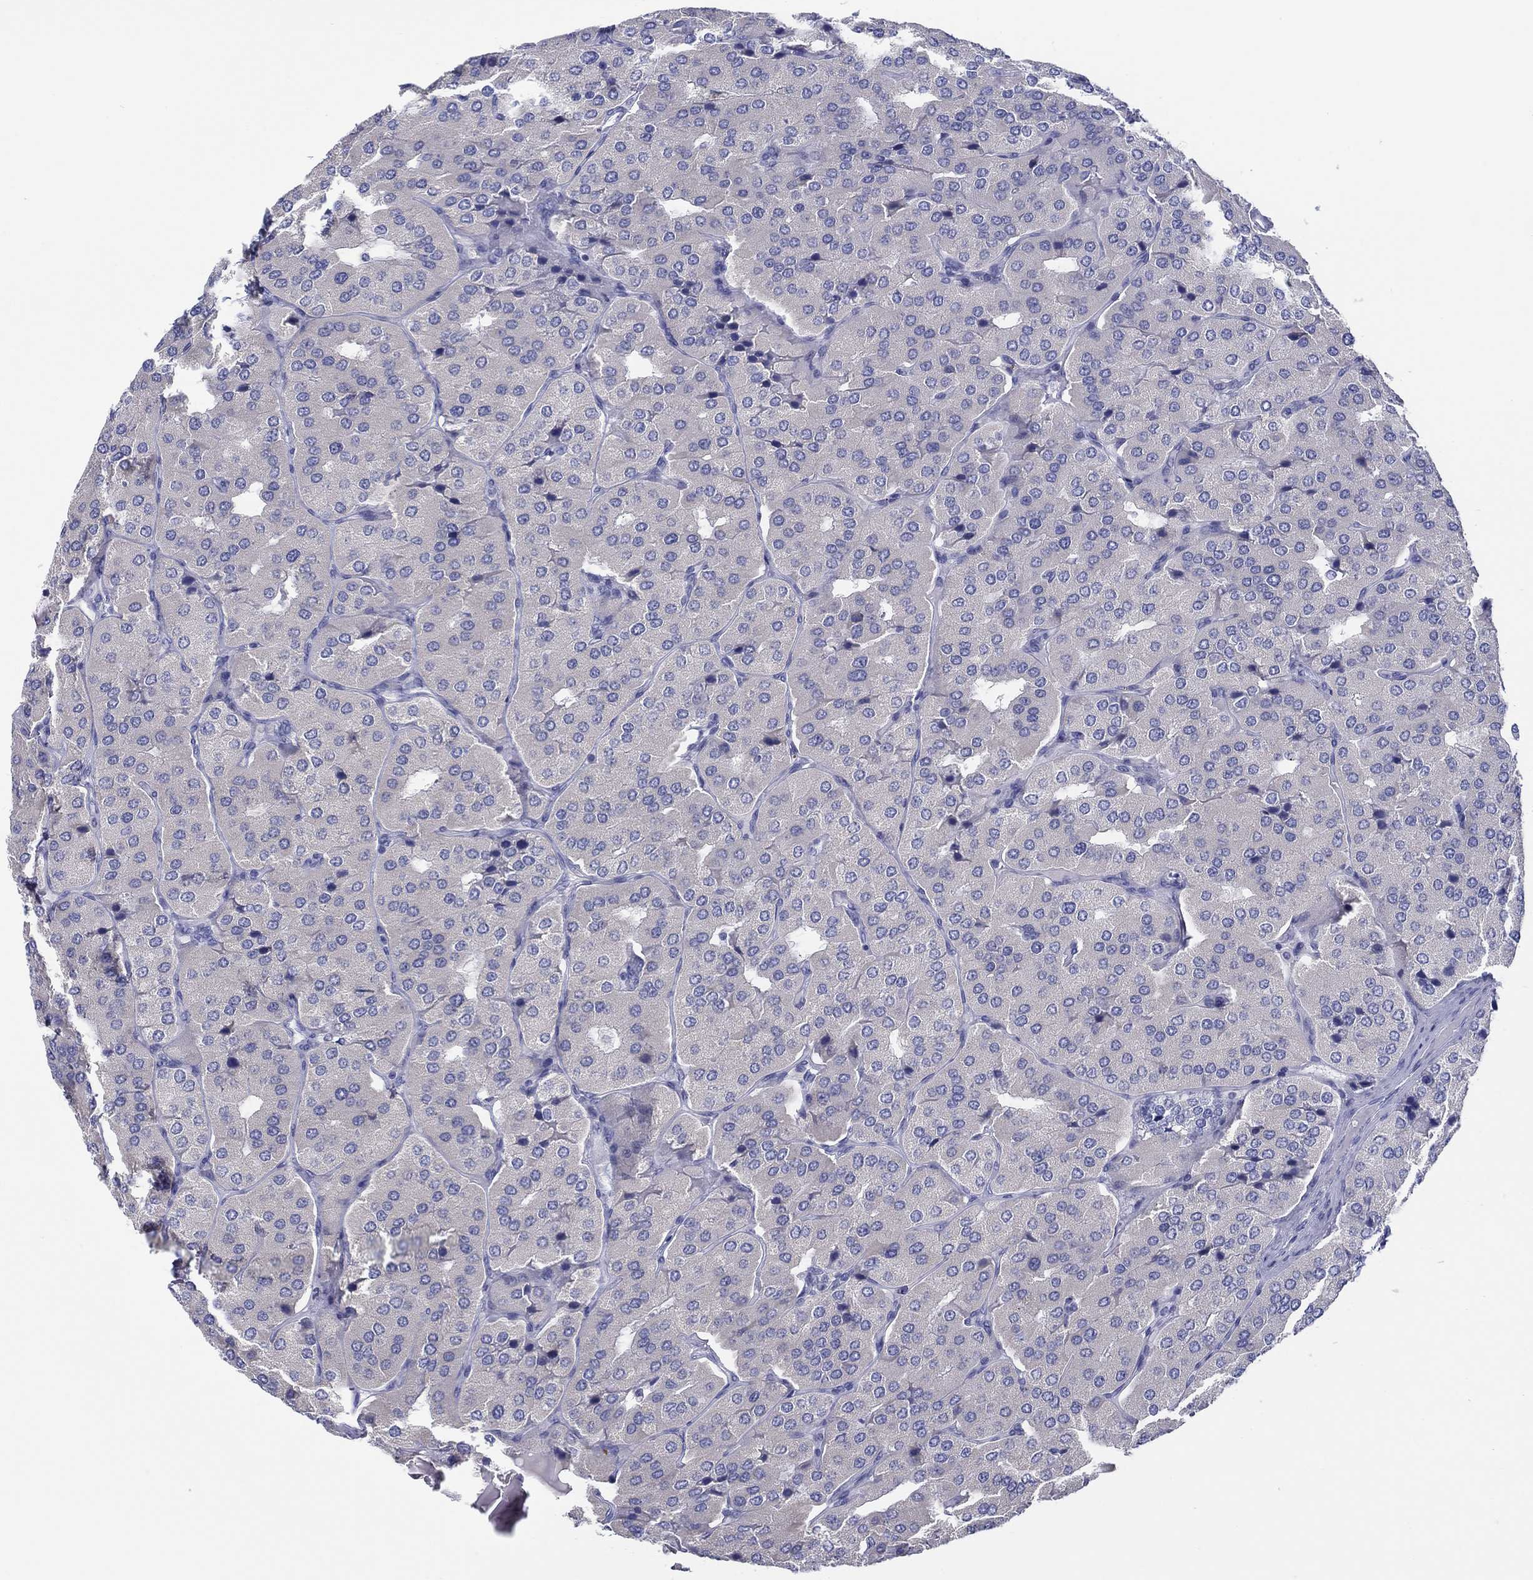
{"staining": {"intensity": "negative", "quantity": "none", "location": "none"}, "tissue": "parathyroid gland", "cell_type": "Glandular cells", "image_type": "normal", "snomed": [{"axis": "morphology", "description": "Normal tissue, NOS"}, {"axis": "morphology", "description": "Adenoma, NOS"}, {"axis": "topography", "description": "Parathyroid gland"}], "caption": "The IHC photomicrograph has no significant expression in glandular cells of parathyroid gland.", "gene": "HAPLN4", "patient": {"sex": "female", "age": 86}}